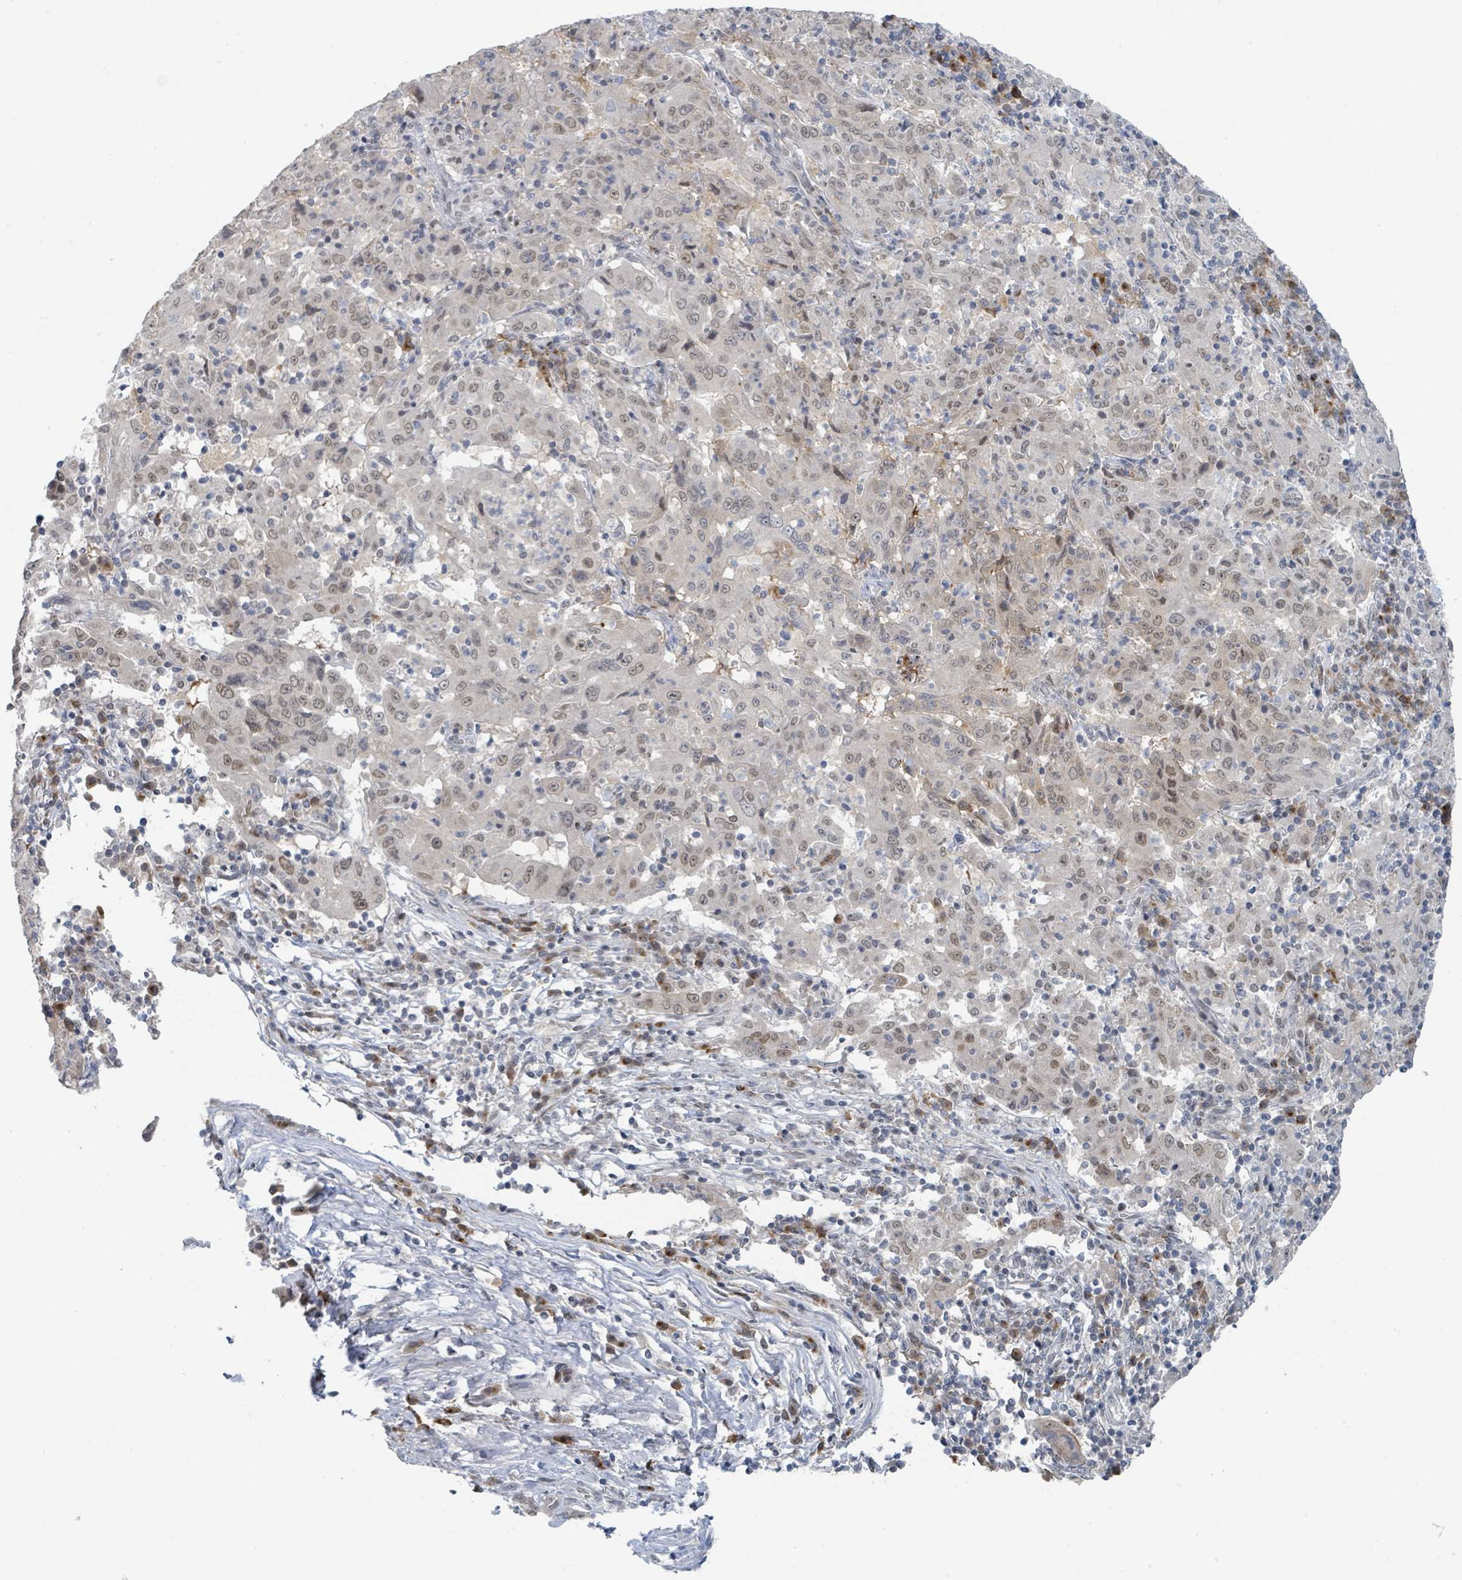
{"staining": {"intensity": "weak", "quantity": ">75%", "location": "nuclear"}, "tissue": "pancreatic cancer", "cell_type": "Tumor cells", "image_type": "cancer", "snomed": [{"axis": "morphology", "description": "Adenocarcinoma, NOS"}, {"axis": "topography", "description": "Pancreas"}], "caption": "Pancreatic adenocarcinoma was stained to show a protein in brown. There is low levels of weak nuclear positivity in approximately >75% of tumor cells.", "gene": "ANKRD55", "patient": {"sex": "male", "age": 63}}